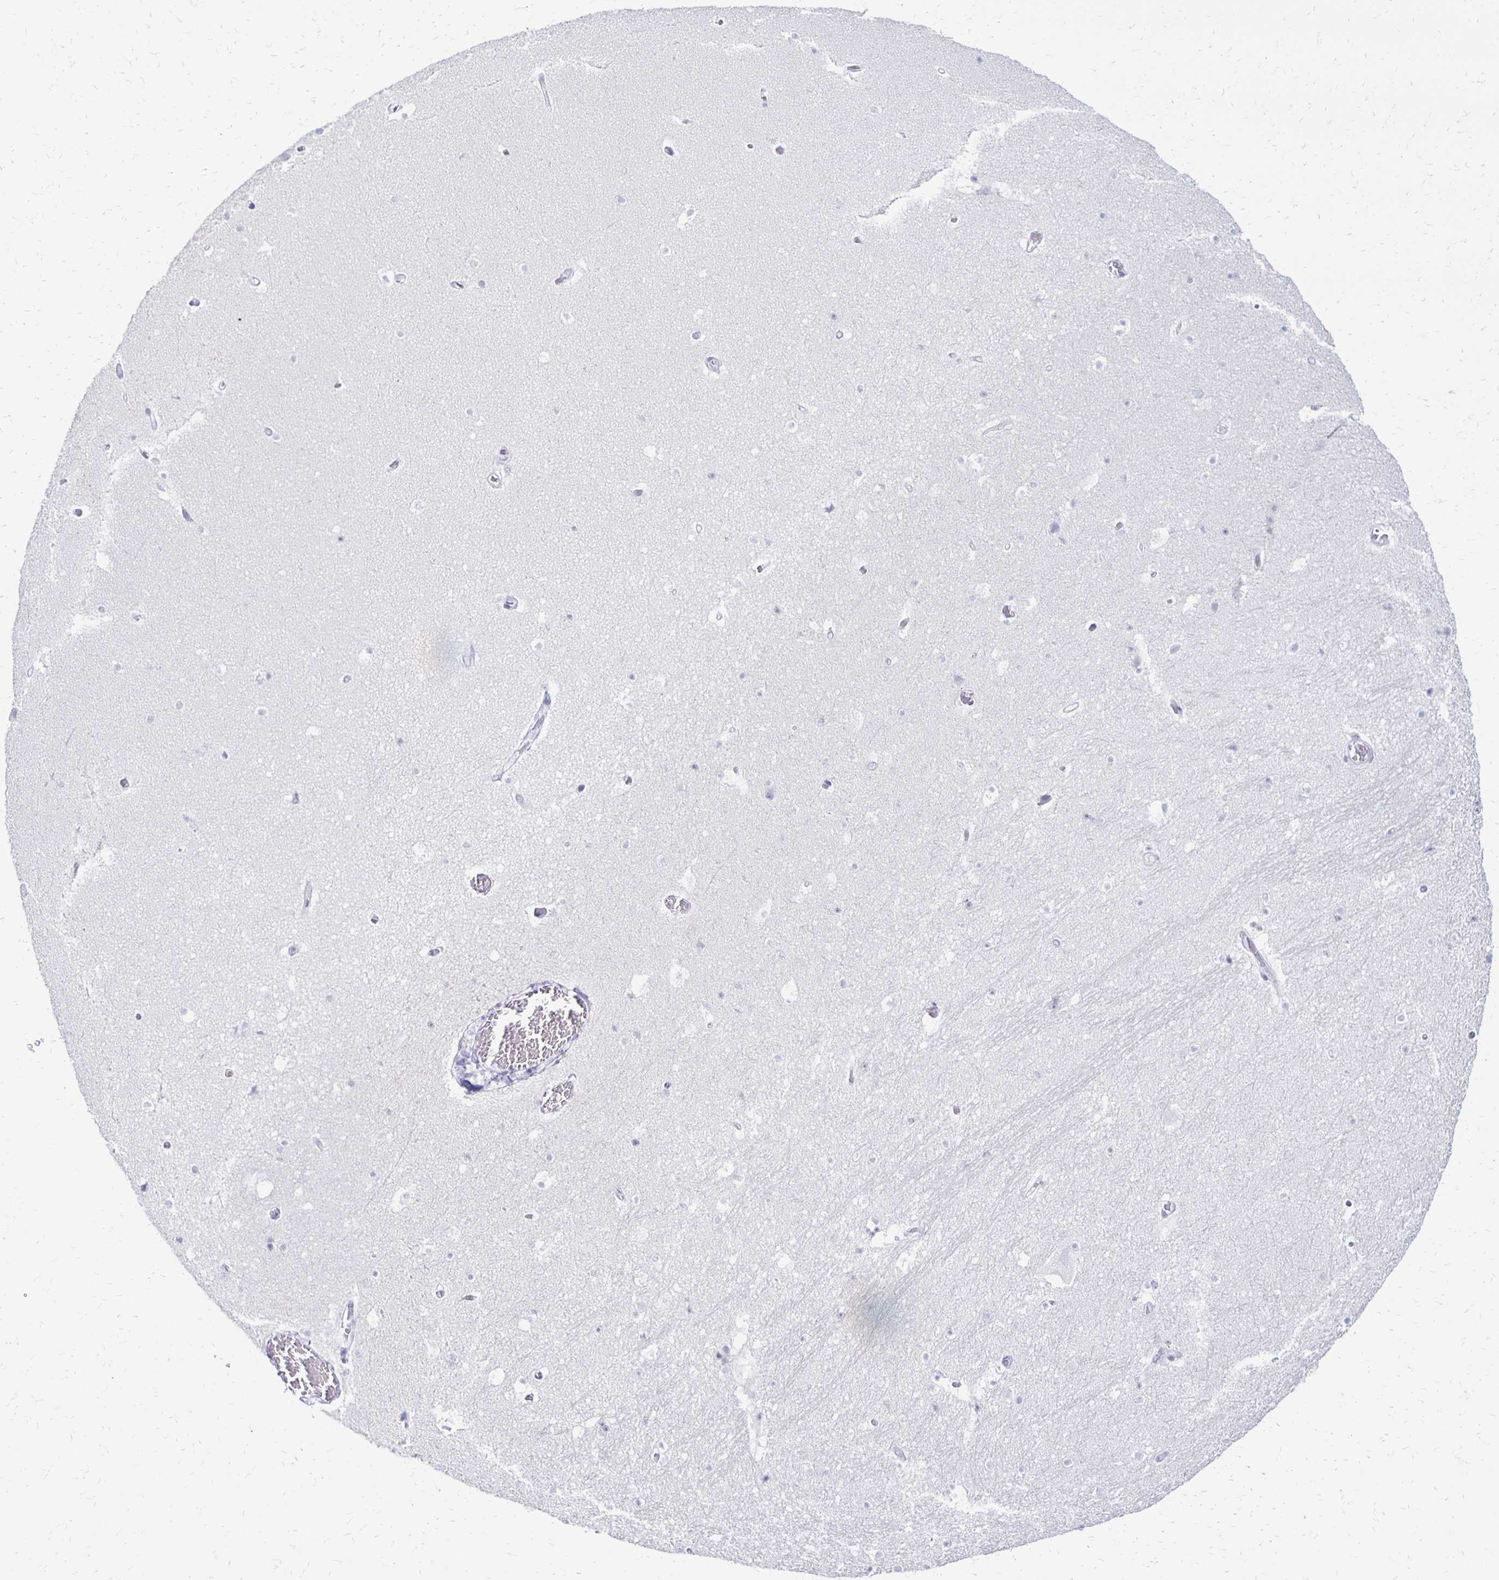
{"staining": {"intensity": "negative", "quantity": "none", "location": "none"}, "tissue": "hippocampus", "cell_type": "Glial cells", "image_type": "normal", "snomed": [{"axis": "morphology", "description": "Normal tissue, NOS"}, {"axis": "topography", "description": "Hippocampus"}], "caption": "IHC micrograph of unremarkable hippocampus stained for a protein (brown), which shows no expression in glial cells. (IHC, brightfield microscopy, high magnification).", "gene": "RYR1", "patient": {"sex": "male", "age": 26}}